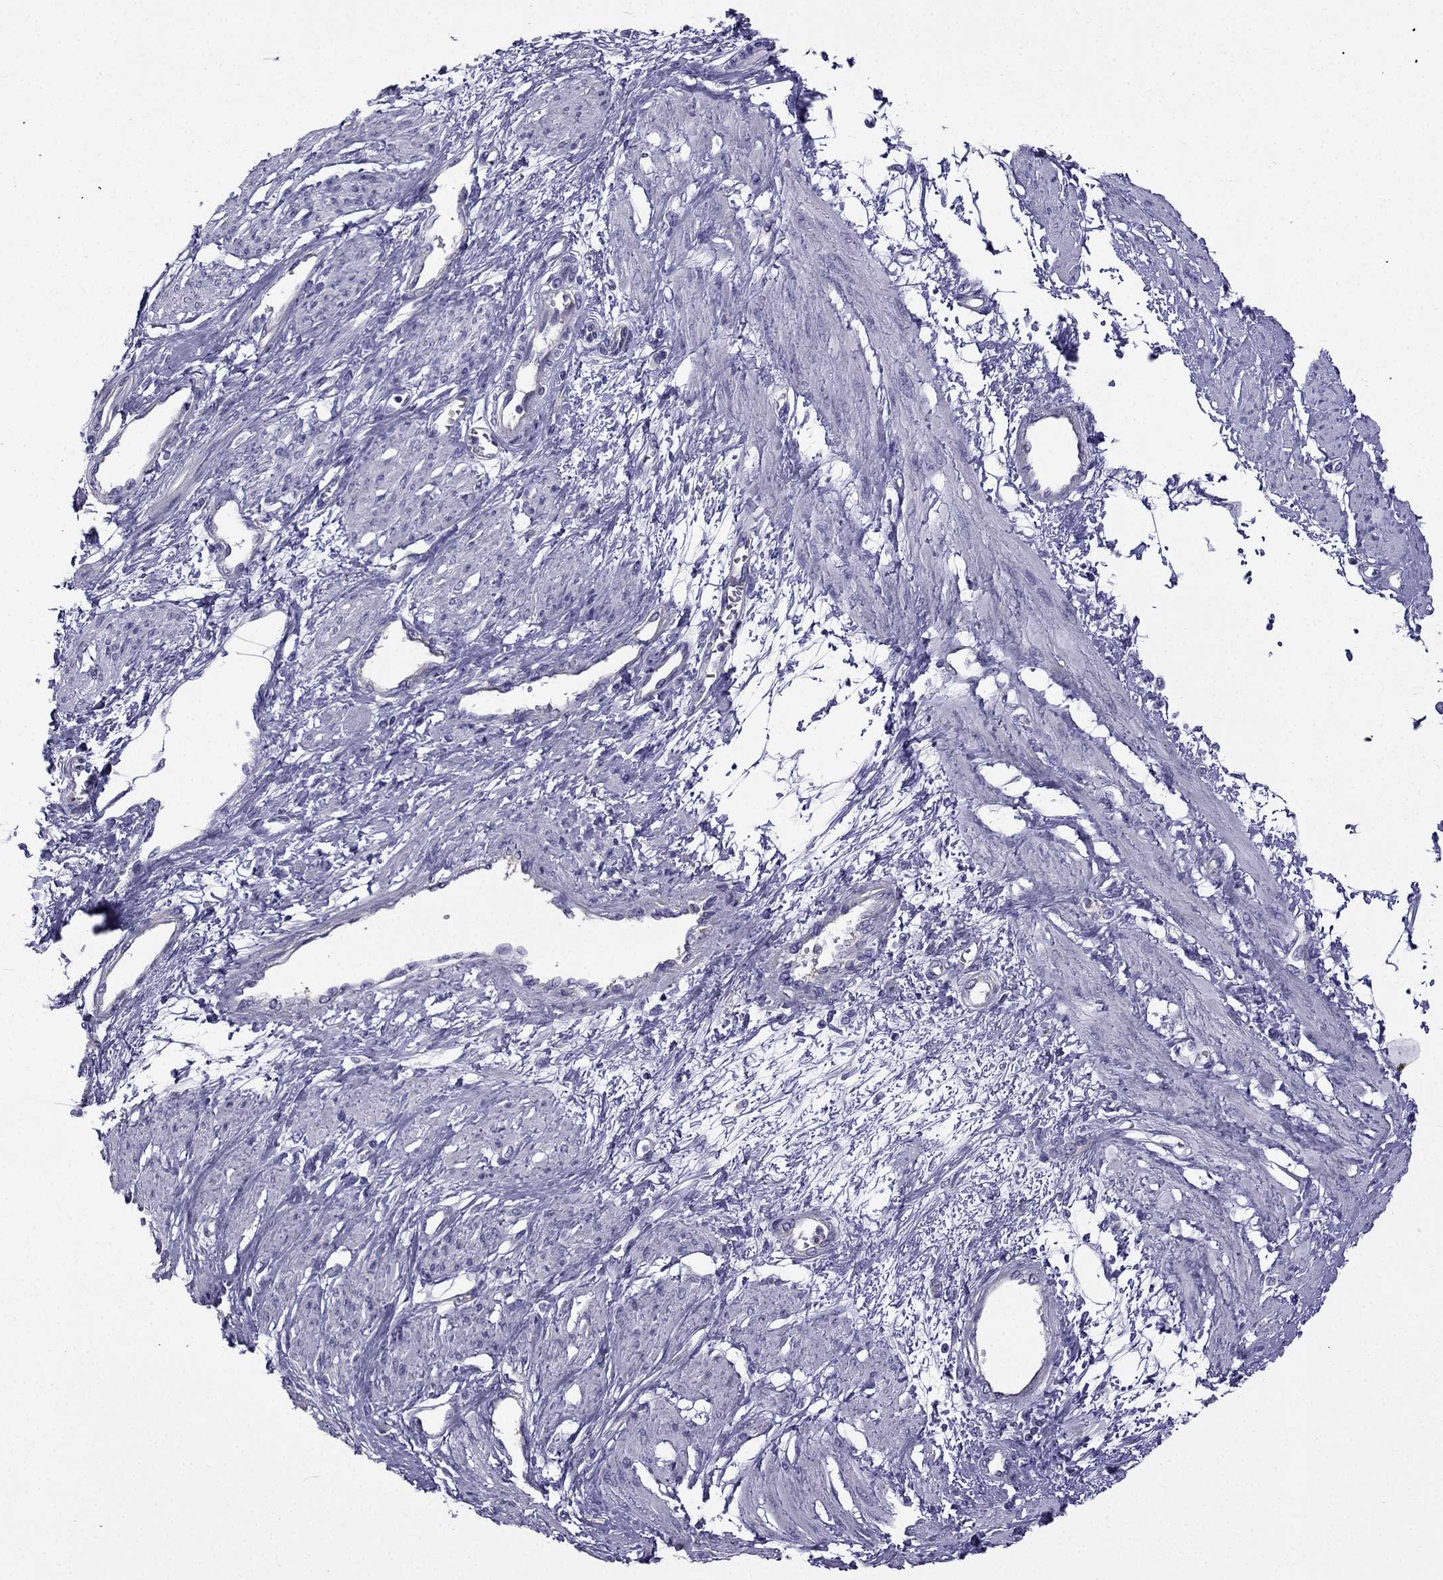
{"staining": {"intensity": "negative", "quantity": "none", "location": "none"}, "tissue": "smooth muscle", "cell_type": "Smooth muscle cells", "image_type": "normal", "snomed": [{"axis": "morphology", "description": "Normal tissue, NOS"}, {"axis": "topography", "description": "Smooth muscle"}, {"axis": "topography", "description": "Uterus"}], "caption": "The photomicrograph displays no significant positivity in smooth muscle cells of smooth muscle.", "gene": "GJA8", "patient": {"sex": "female", "age": 39}}